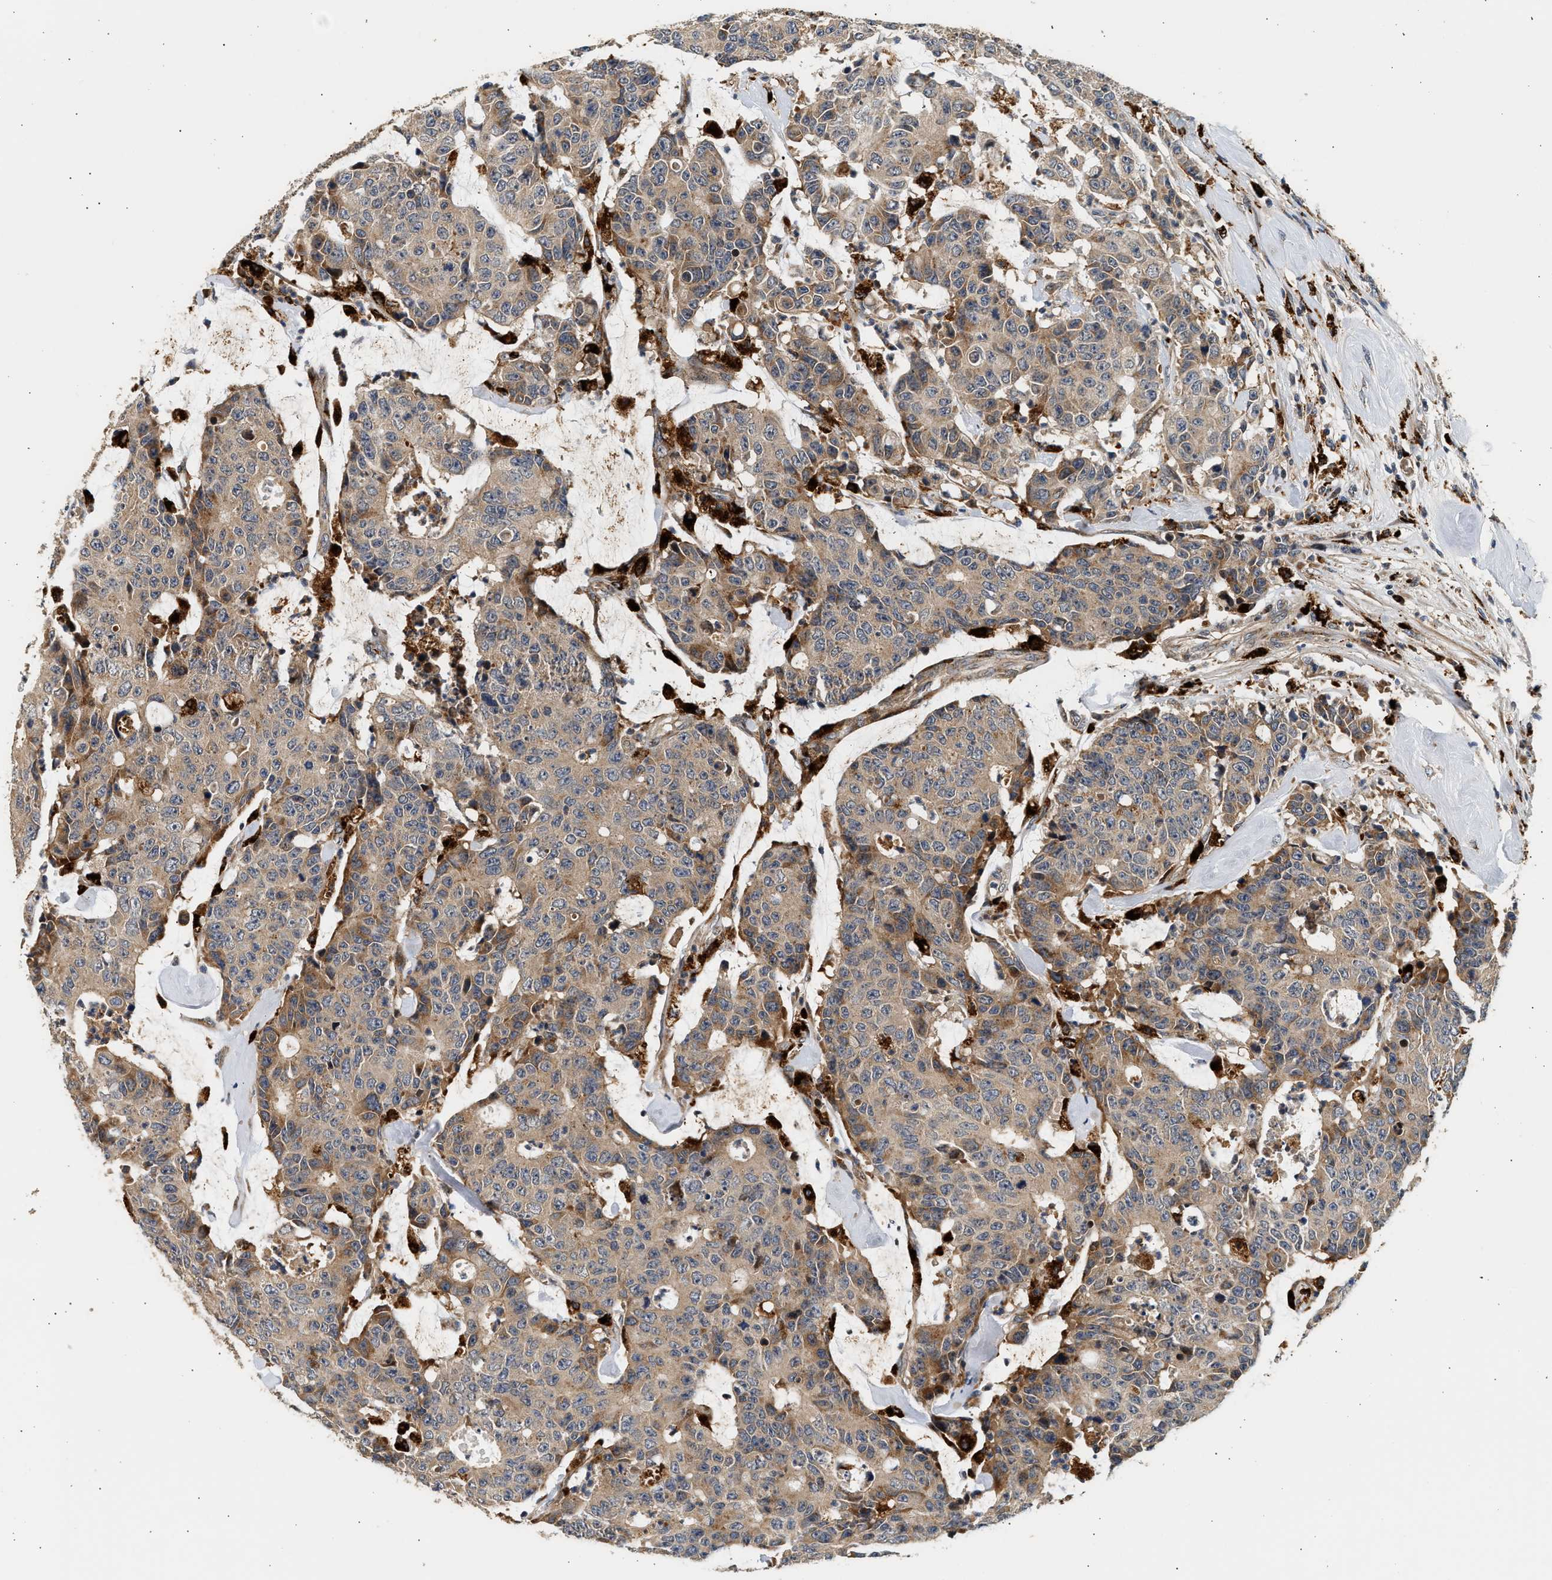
{"staining": {"intensity": "moderate", "quantity": ">75%", "location": "cytoplasmic/membranous"}, "tissue": "colorectal cancer", "cell_type": "Tumor cells", "image_type": "cancer", "snomed": [{"axis": "morphology", "description": "Adenocarcinoma, NOS"}, {"axis": "topography", "description": "Colon"}], "caption": "Colorectal cancer (adenocarcinoma) tissue shows moderate cytoplasmic/membranous expression in approximately >75% of tumor cells, visualized by immunohistochemistry.", "gene": "PLD3", "patient": {"sex": "female", "age": 86}}